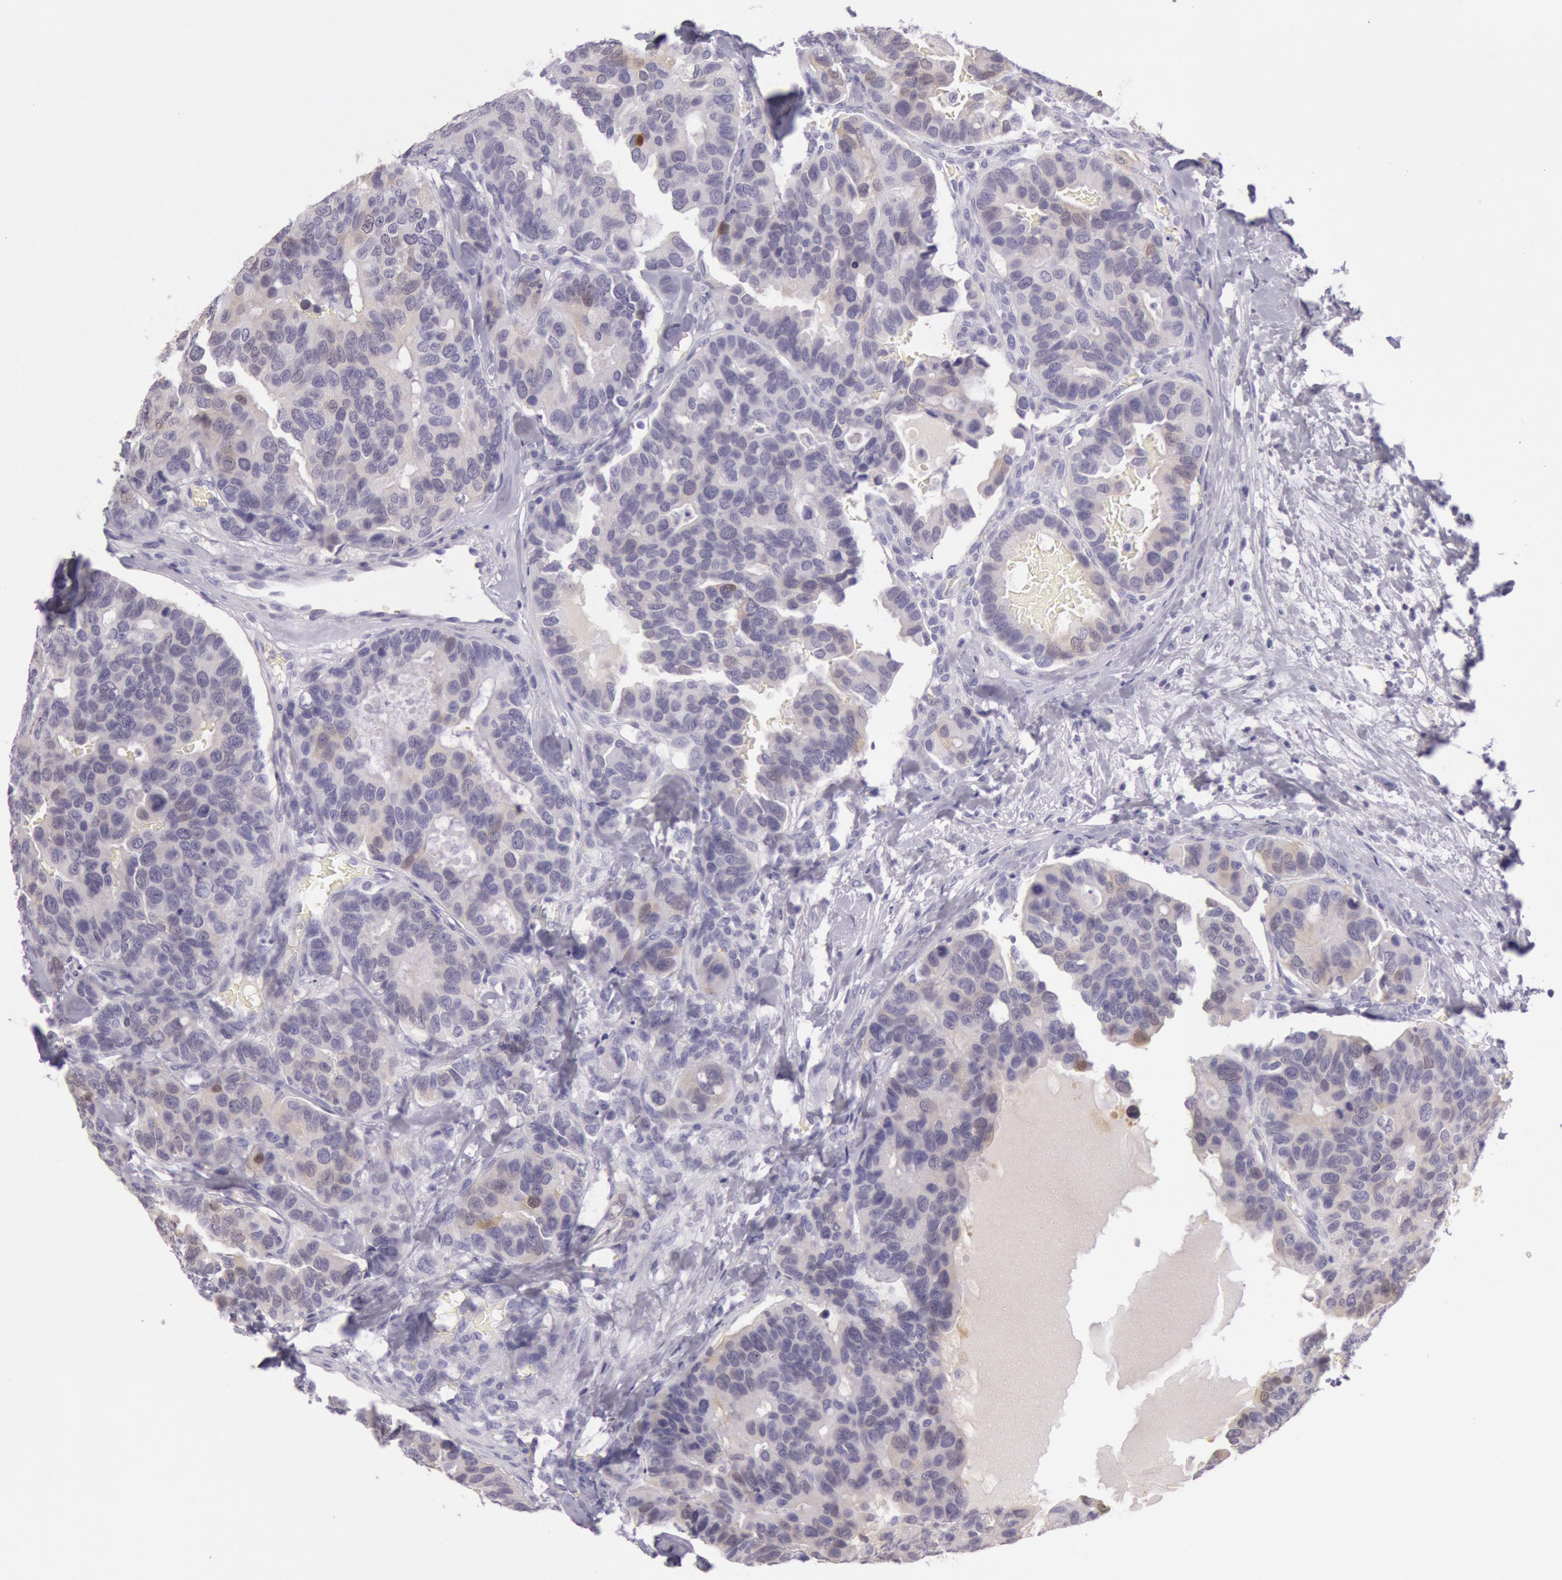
{"staining": {"intensity": "weak", "quantity": "<25%", "location": "cytoplasmic/membranous"}, "tissue": "breast cancer", "cell_type": "Tumor cells", "image_type": "cancer", "snomed": [{"axis": "morphology", "description": "Duct carcinoma"}, {"axis": "topography", "description": "Breast"}], "caption": "DAB immunohistochemical staining of human infiltrating ductal carcinoma (breast) shows no significant expression in tumor cells.", "gene": "CKB", "patient": {"sex": "female", "age": 69}}